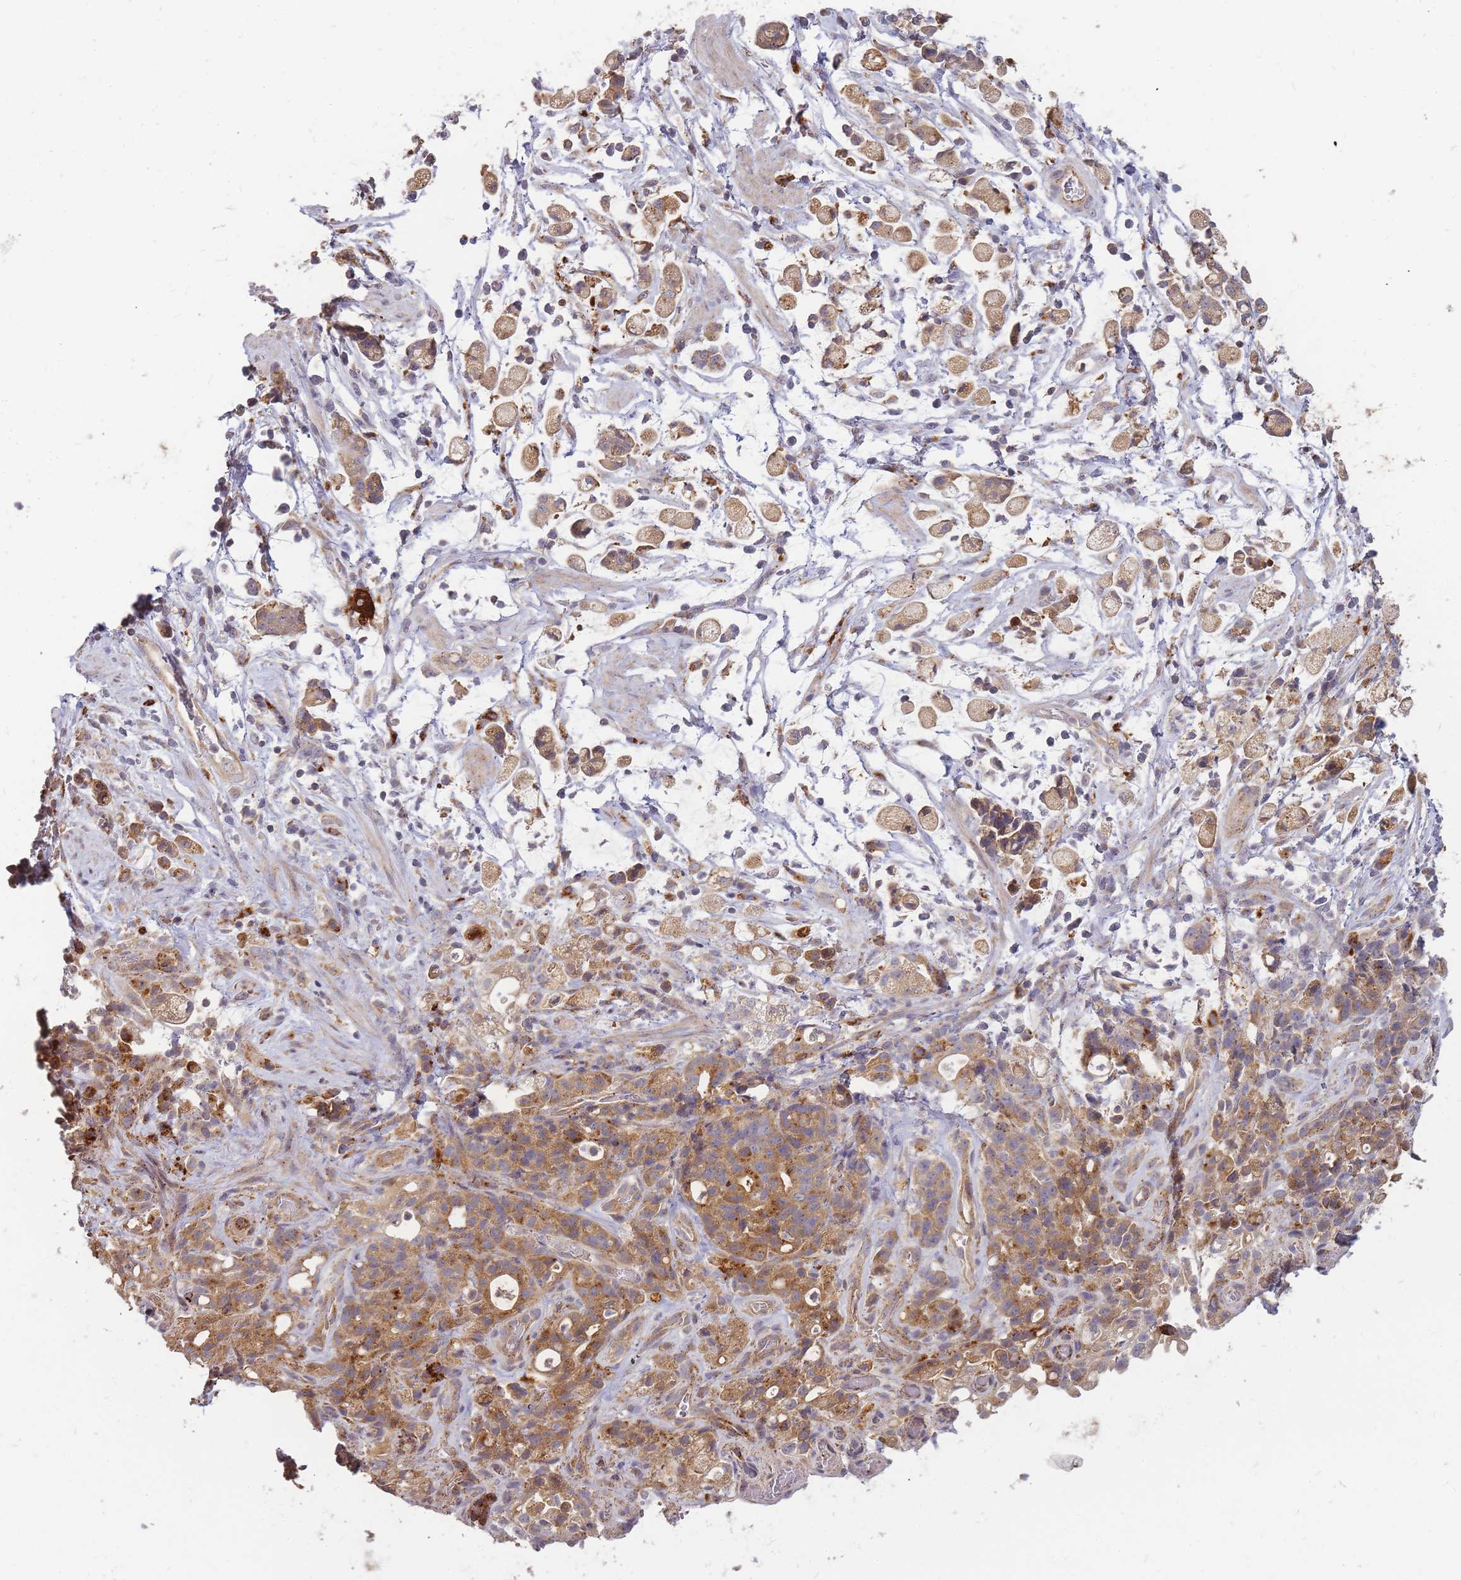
{"staining": {"intensity": "moderate", "quantity": ">75%", "location": "cytoplasmic/membranous"}, "tissue": "stomach cancer", "cell_type": "Tumor cells", "image_type": "cancer", "snomed": [{"axis": "morphology", "description": "Adenocarcinoma, NOS"}, {"axis": "topography", "description": "Stomach"}], "caption": "Protein expression analysis of human adenocarcinoma (stomach) reveals moderate cytoplasmic/membranous staining in about >75% of tumor cells.", "gene": "ATG5", "patient": {"sex": "female", "age": 60}}